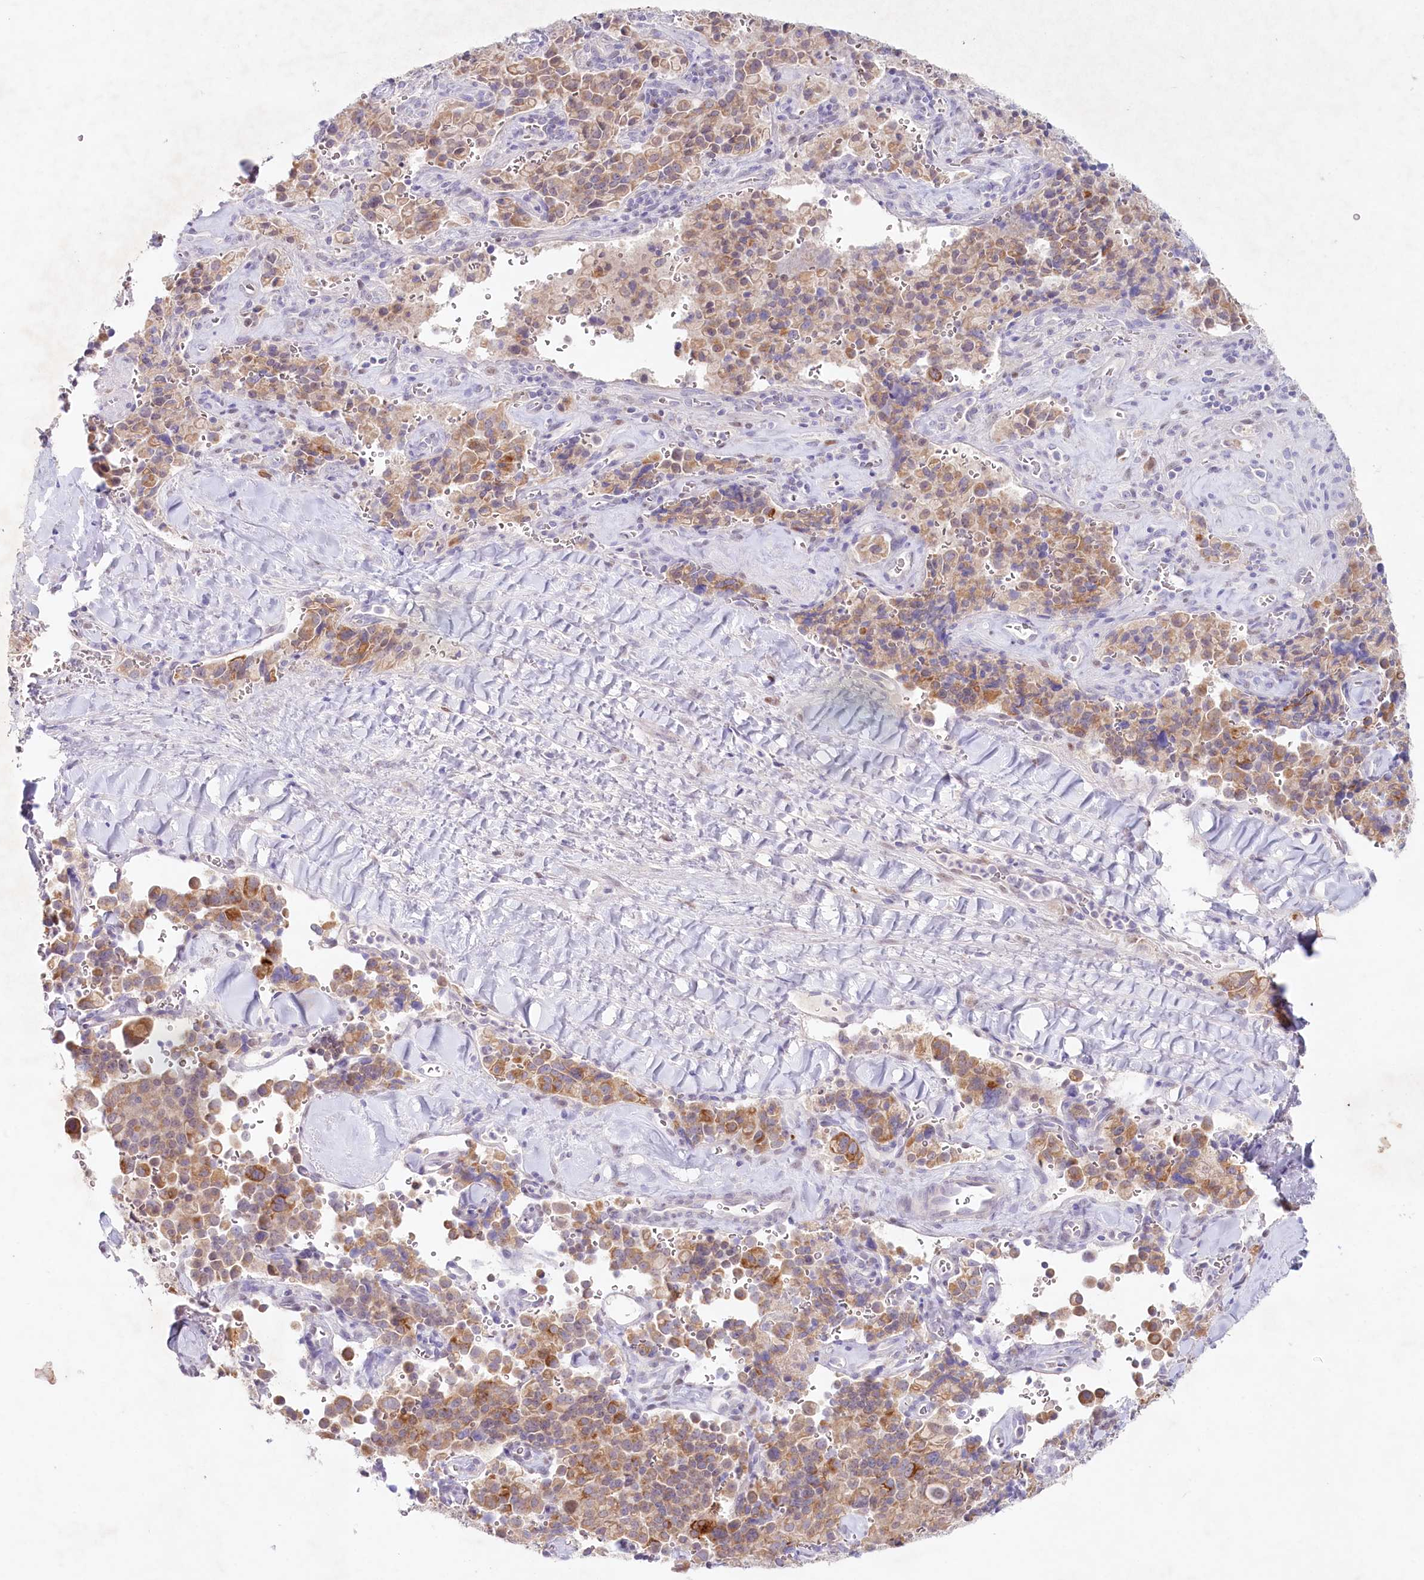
{"staining": {"intensity": "weak", "quantity": ">75%", "location": "cytoplasmic/membranous,nuclear"}, "tissue": "pancreatic cancer", "cell_type": "Tumor cells", "image_type": "cancer", "snomed": [{"axis": "morphology", "description": "Adenocarcinoma, NOS"}, {"axis": "topography", "description": "Pancreas"}], "caption": "Human pancreatic cancer (adenocarcinoma) stained with a brown dye reveals weak cytoplasmic/membranous and nuclear positive staining in about >75% of tumor cells.", "gene": "PSAPL1", "patient": {"sex": "male", "age": 65}}